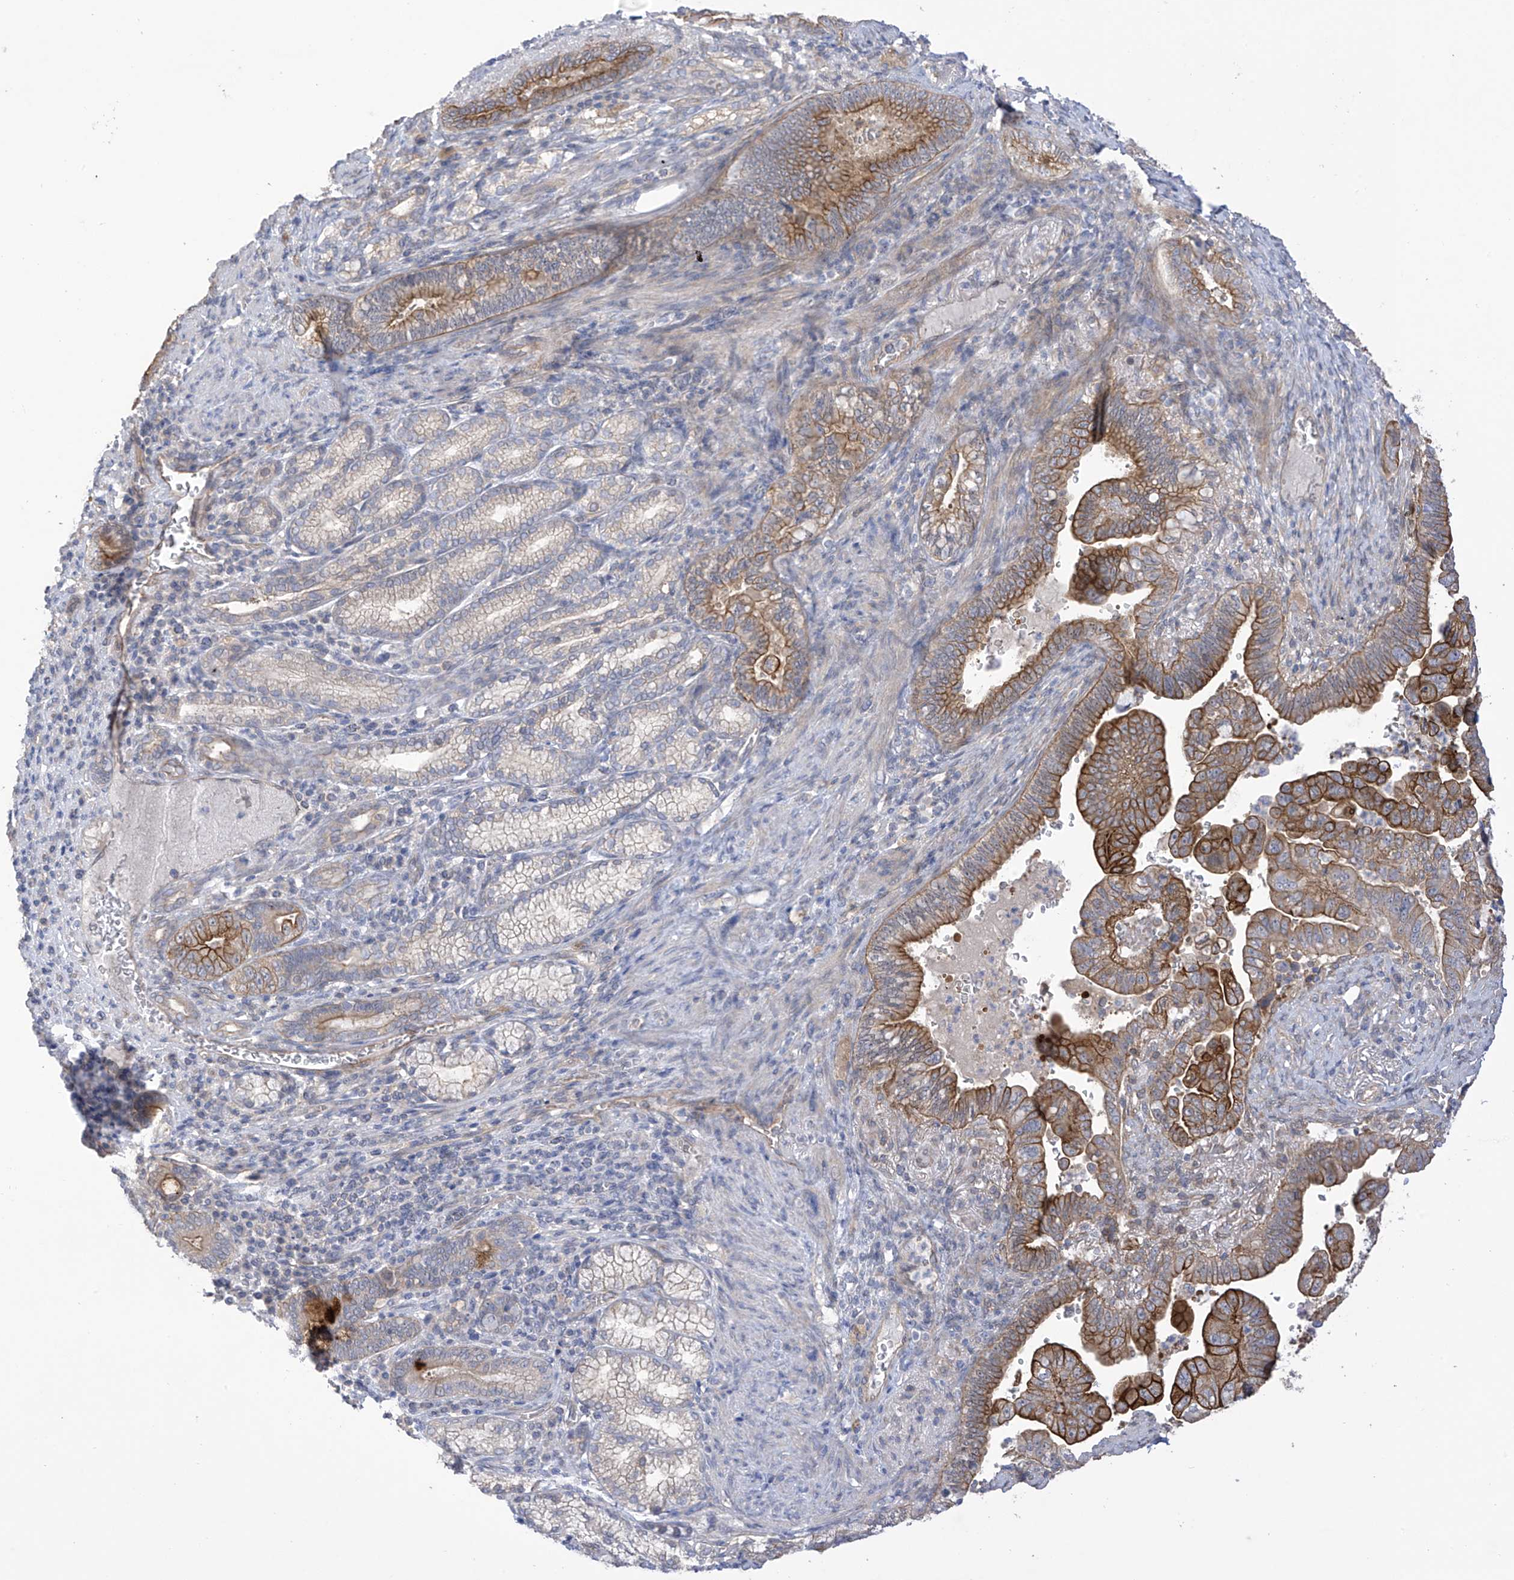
{"staining": {"intensity": "strong", "quantity": "25%-75%", "location": "cytoplasmic/membranous"}, "tissue": "pancreatic cancer", "cell_type": "Tumor cells", "image_type": "cancer", "snomed": [{"axis": "morphology", "description": "Adenocarcinoma, NOS"}, {"axis": "topography", "description": "Pancreas"}], "caption": "Human adenocarcinoma (pancreatic) stained with a protein marker reveals strong staining in tumor cells.", "gene": "EIPR1", "patient": {"sex": "male", "age": 70}}